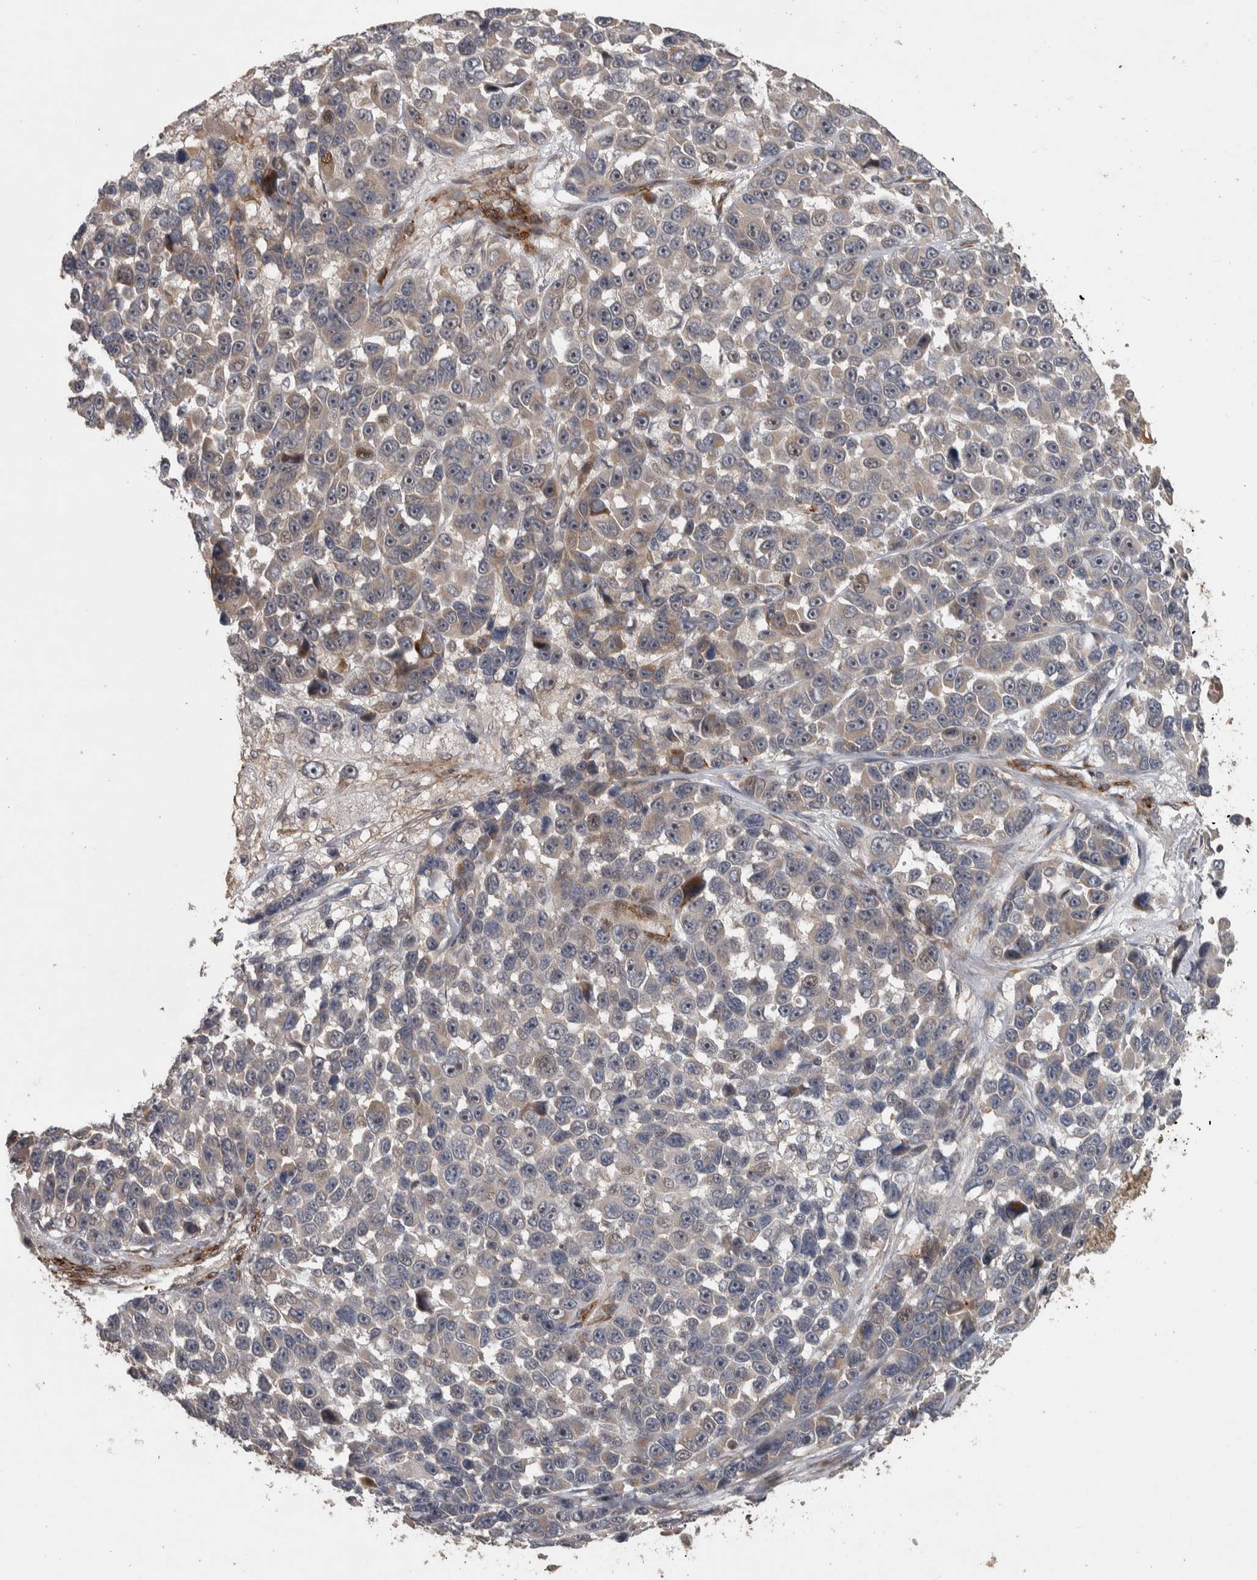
{"staining": {"intensity": "moderate", "quantity": "<25%", "location": "cytoplasmic/membranous"}, "tissue": "melanoma", "cell_type": "Tumor cells", "image_type": "cancer", "snomed": [{"axis": "morphology", "description": "Malignant melanoma, NOS"}, {"axis": "topography", "description": "Skin"}], "caption": "Moderate cytoplasmic/membranous positivity is appreciated in about <25% of tumor cells in melanoma.", "gene": "ERAL1", "patient": {"sex": "male", "age": 53}}